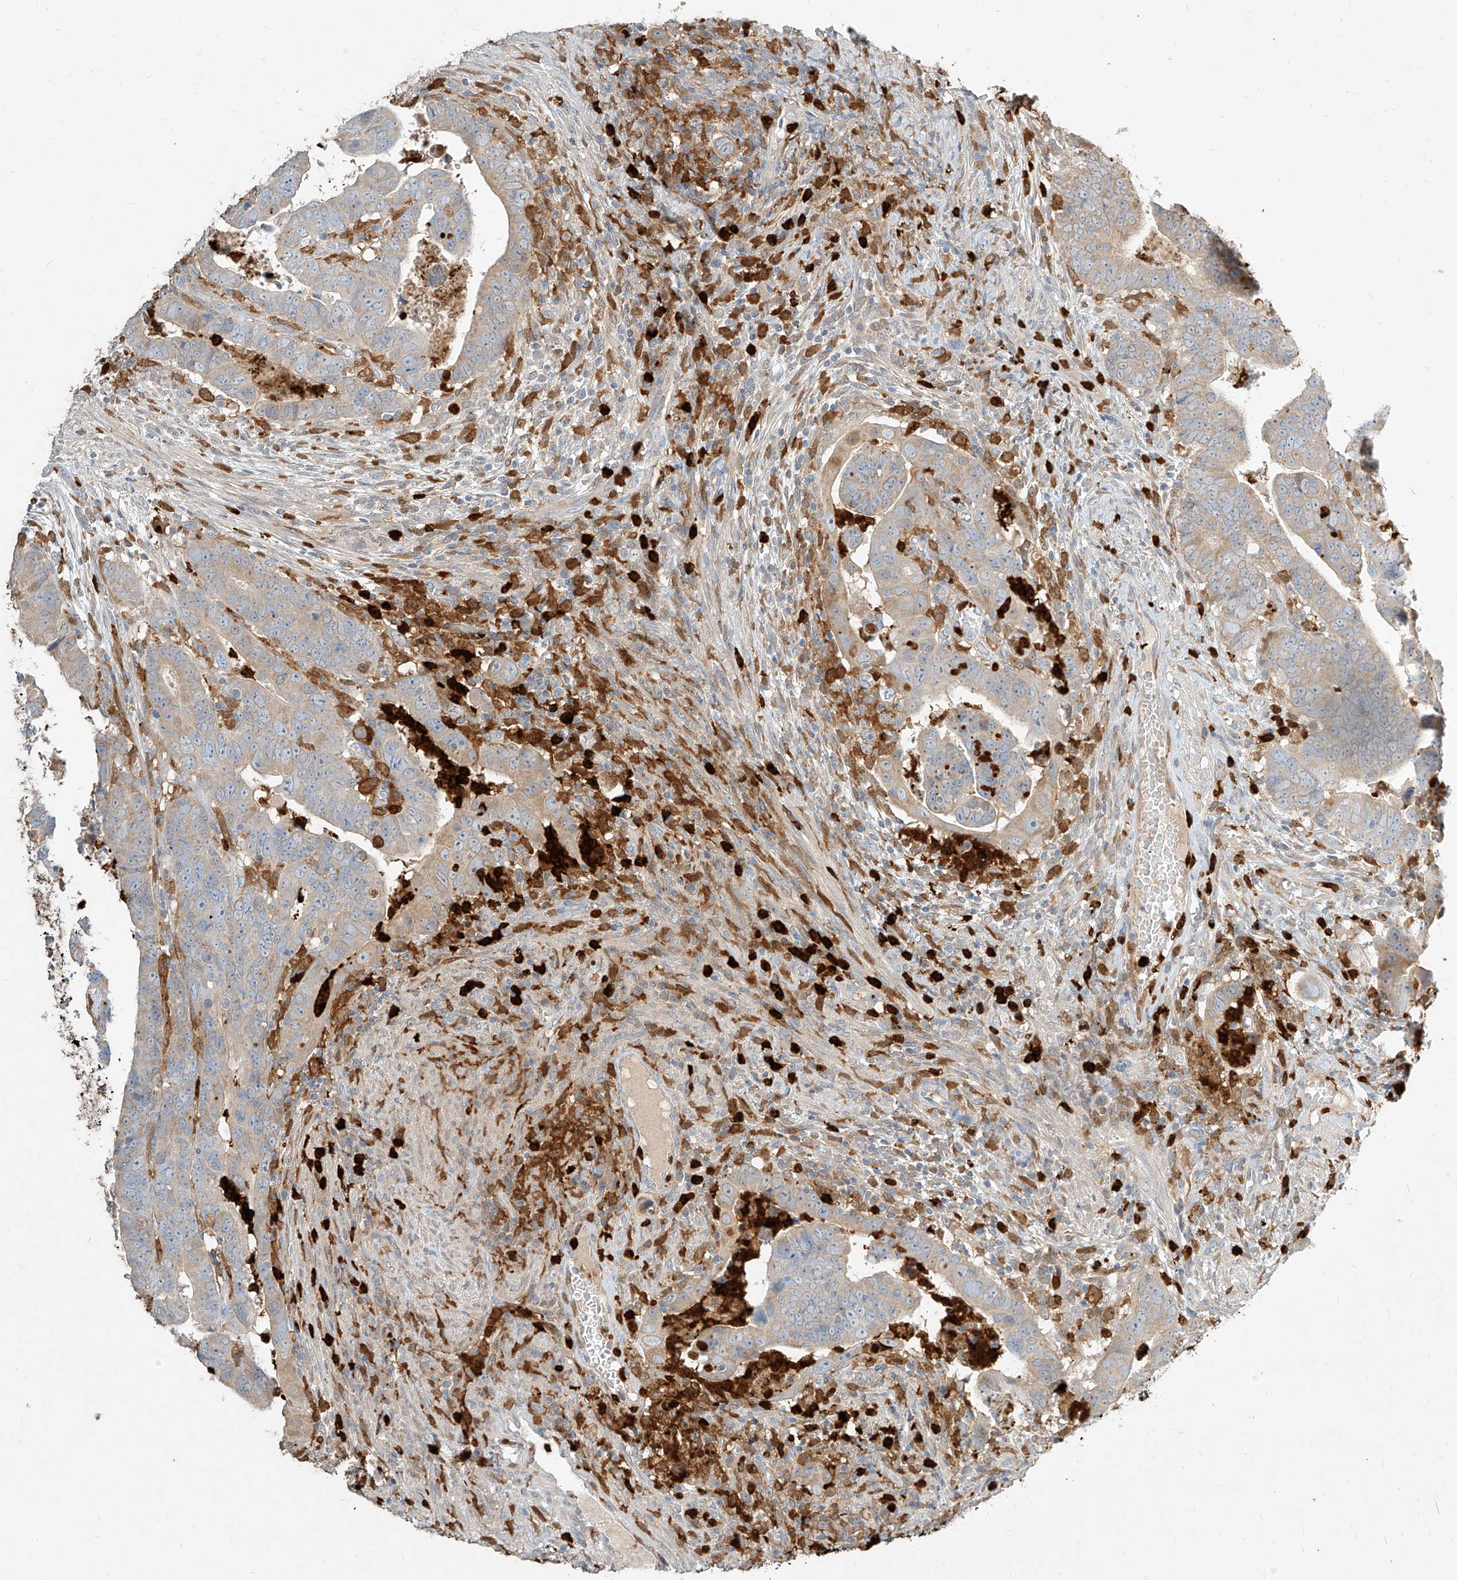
{"staining": {"intensity": "weak", "quantity": "<25%", "location": "cytoplasmic/membranous"}, "tissue": "colorectal cancer", "cell_type": "Tumor cells", "image_type": "cancer", "snomed": [{"axis": "morphology", "description": "Normal tissue, NOS"}, {"axis": "morphology", "description": "Adenocarcinoma, NOS"}, {"axis": "topography", "description": "Rectum"}], "caption": "This is an immunohistochemistry (IHC) micrograph of human colorectal adenocarcinoma. There is no expression in tumor cells.", "gene": "PGD", "patient": {"sex": "female", "age": 65}}